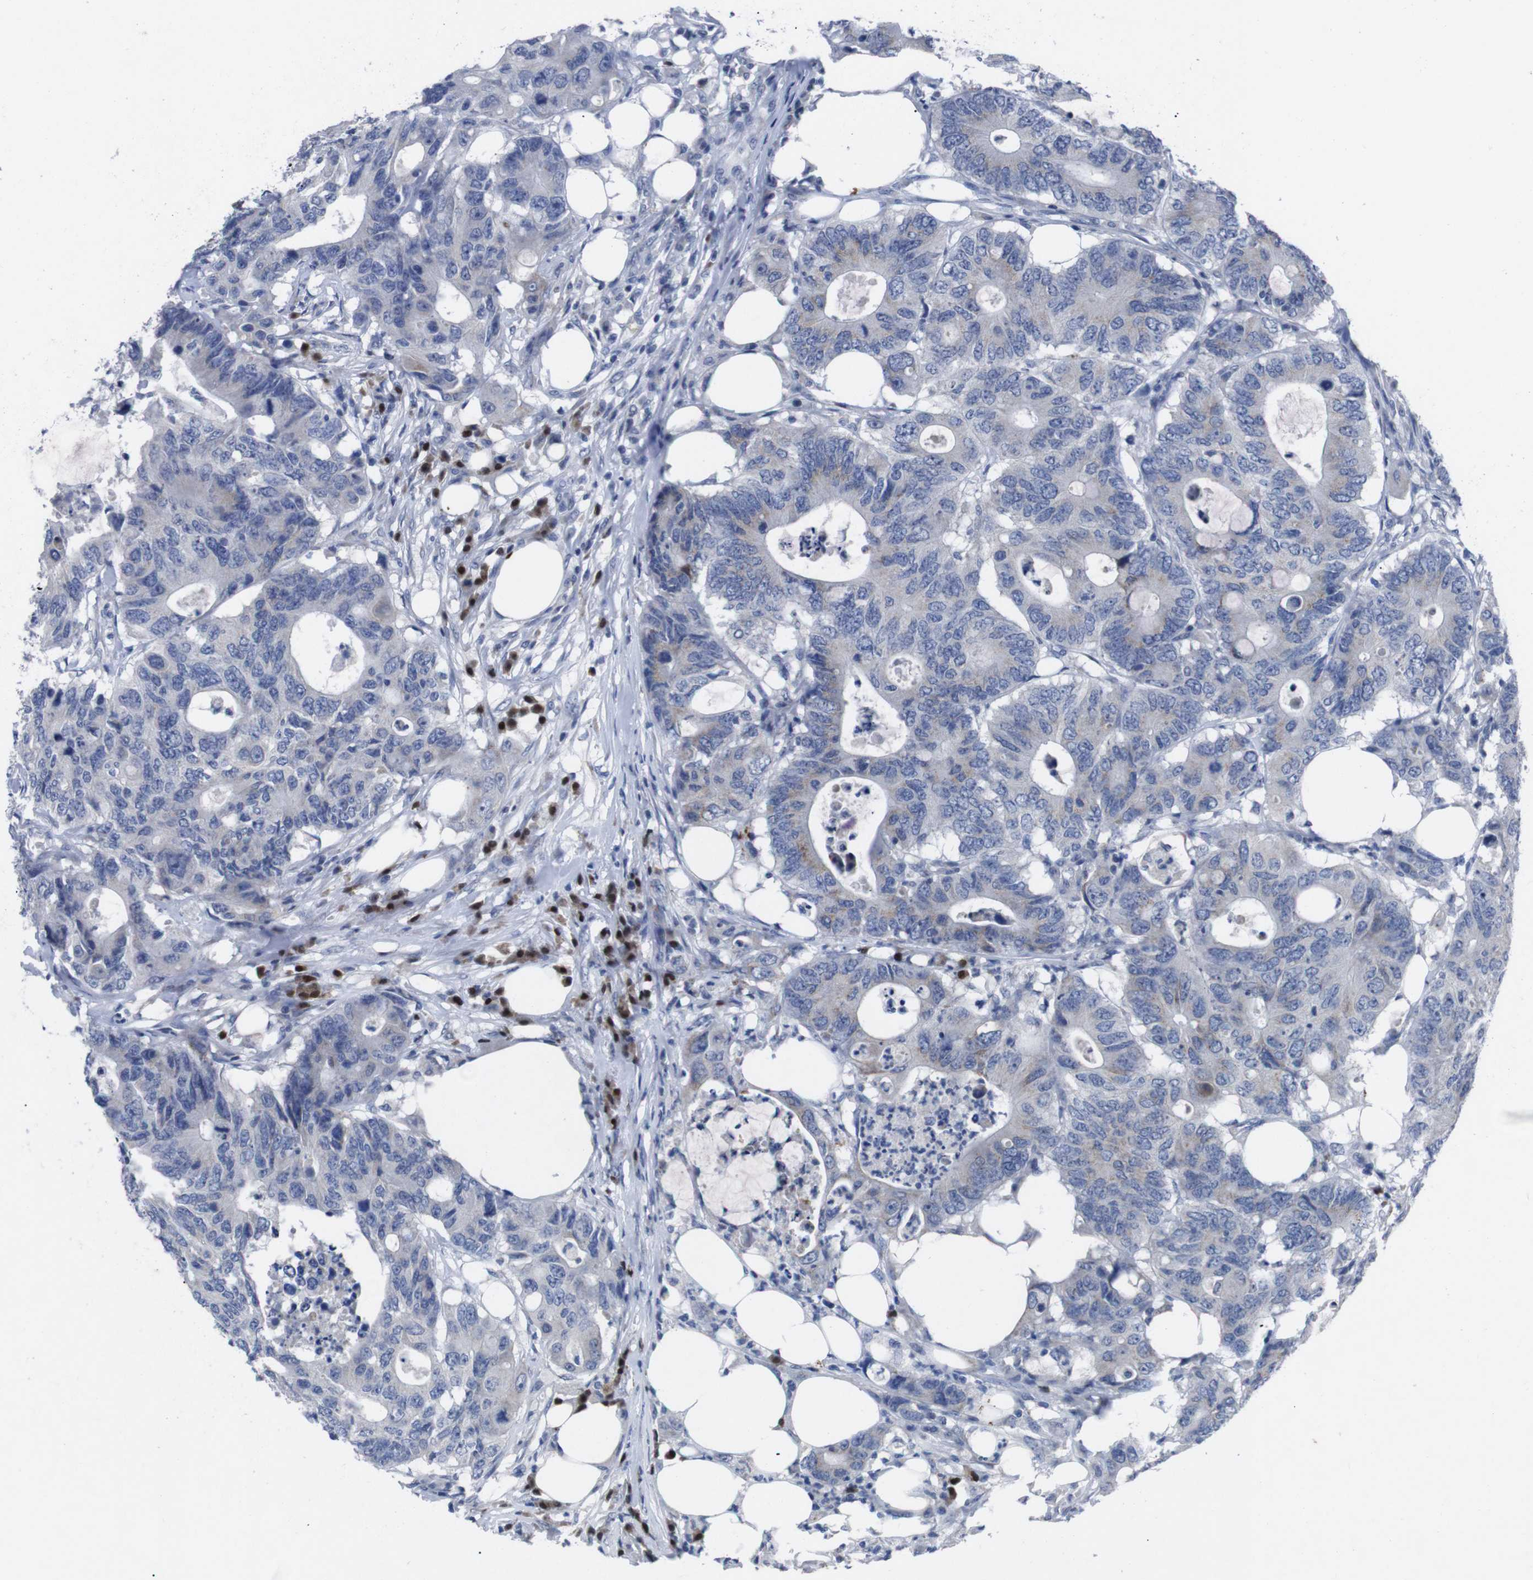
{"staining": {"intensity": "weak", "quantity": "<25%", "location": "cytoplasmic/membranous"}, "tissue": "colorectal cancer", "cell_type": "Tumor cells", "image_type": "cancer", "snomed": [{"axis": "morphology", "description": "Adenocarcinoma, NOS"}, {"axis": "topography", "description": "Colon"}], "caption": "High magnification brightfield microscopy of colorectal cancer stained with DAB (3,3'-diaminobenzidine) (brown) and counterstained with hematoxylin (blue): tumor cells show no significant staining.", "gene": "IRF4", "patient": {"sex": "male", "age": 71}}